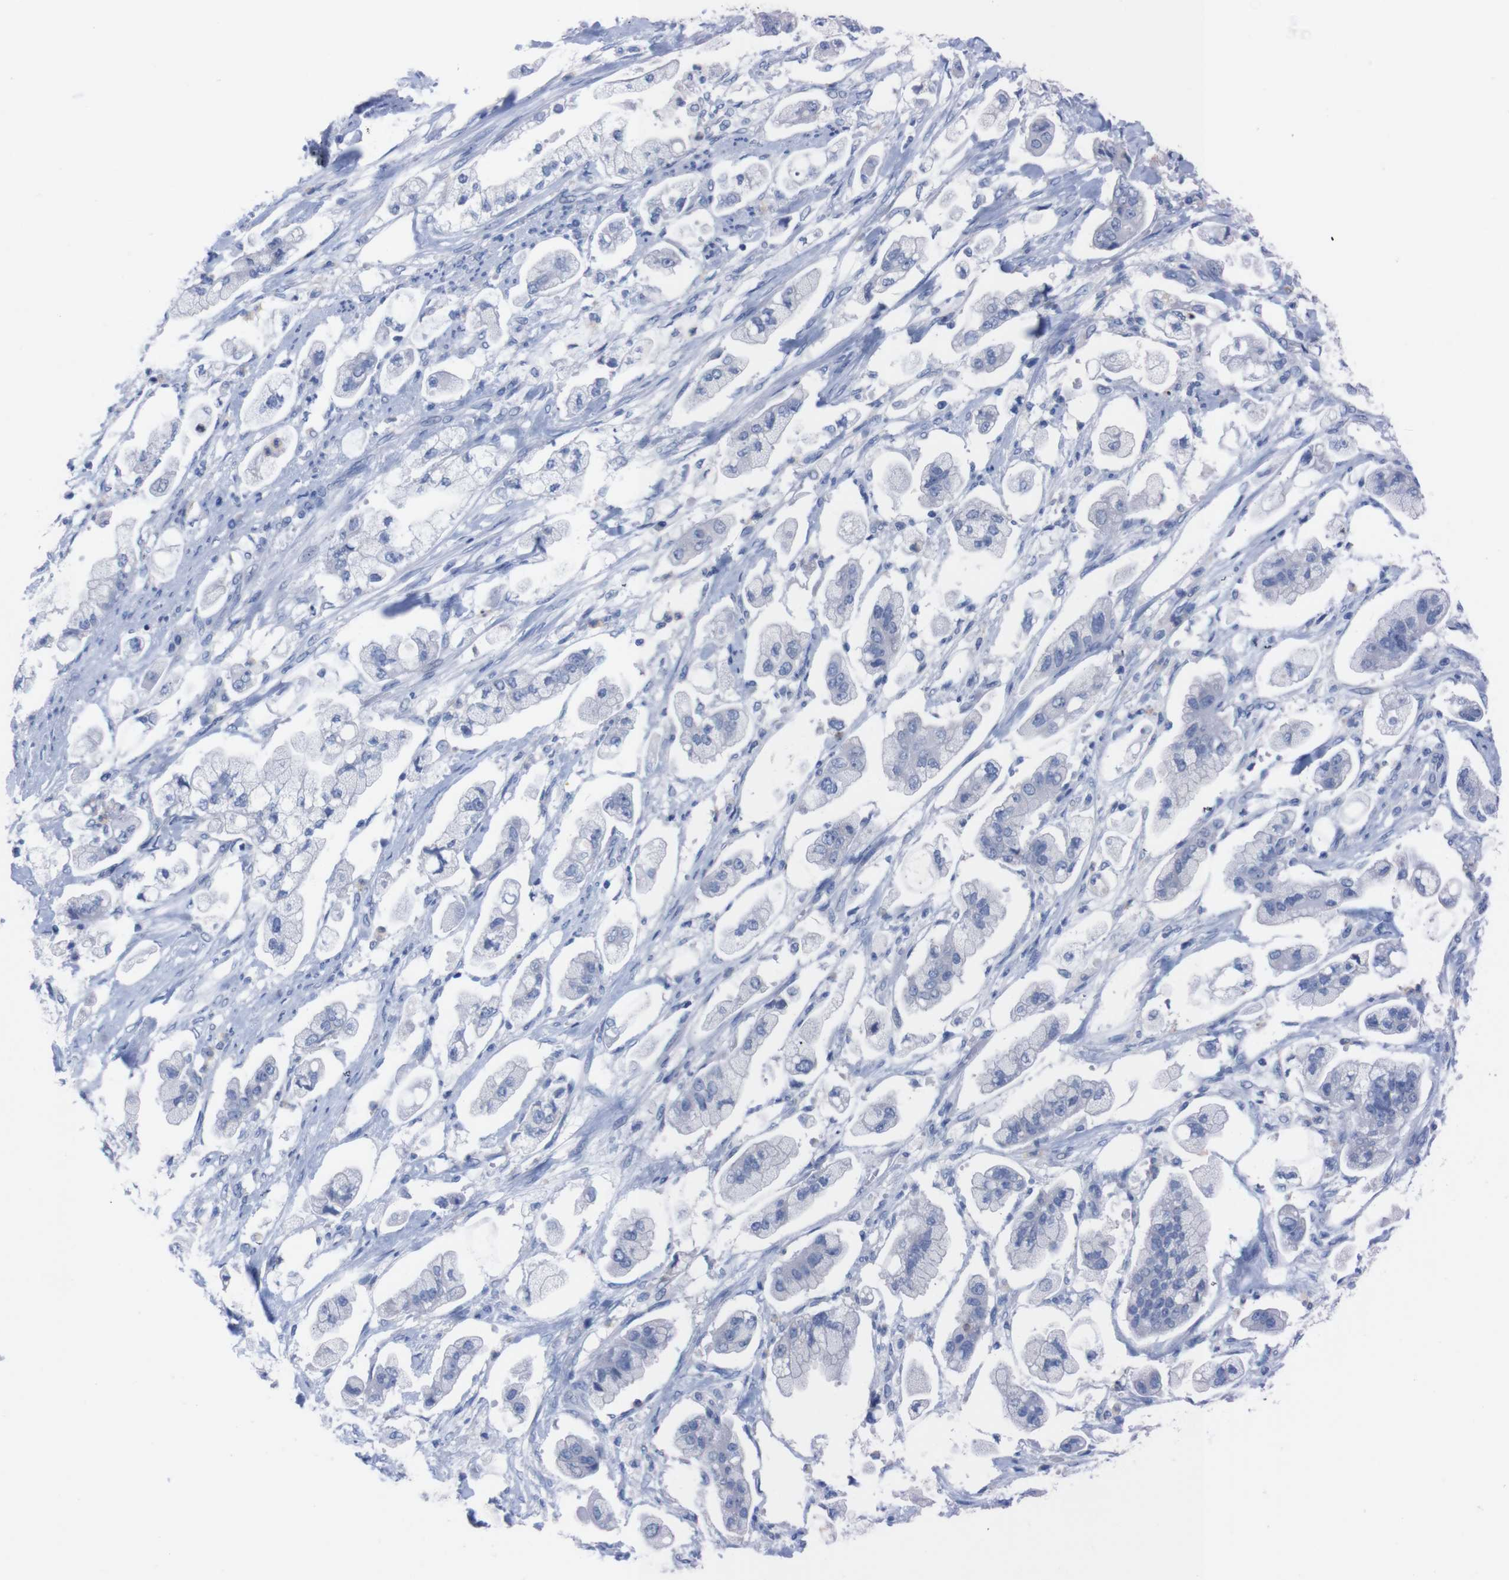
{"staining": {"intensity": "negative", "quantity": "none", "location": "none"}, "tissue": "stomach cancer", "cell_type": "Tumor cells", "image_type": "cancer", "snomed": [{"axis": "morphology", "description": "Adenocarcinoma, NOS"}, {"axis": "topography", "description": "Stomach"}], "caption": "Image shows no significant protein expression in tumor cells of stomach adenocarcinoma. (DAB immunohistochemistry with hematoxylin counter stain).", "gene": "TMEM243", "patient": {"sex": "male", "age": 62}}